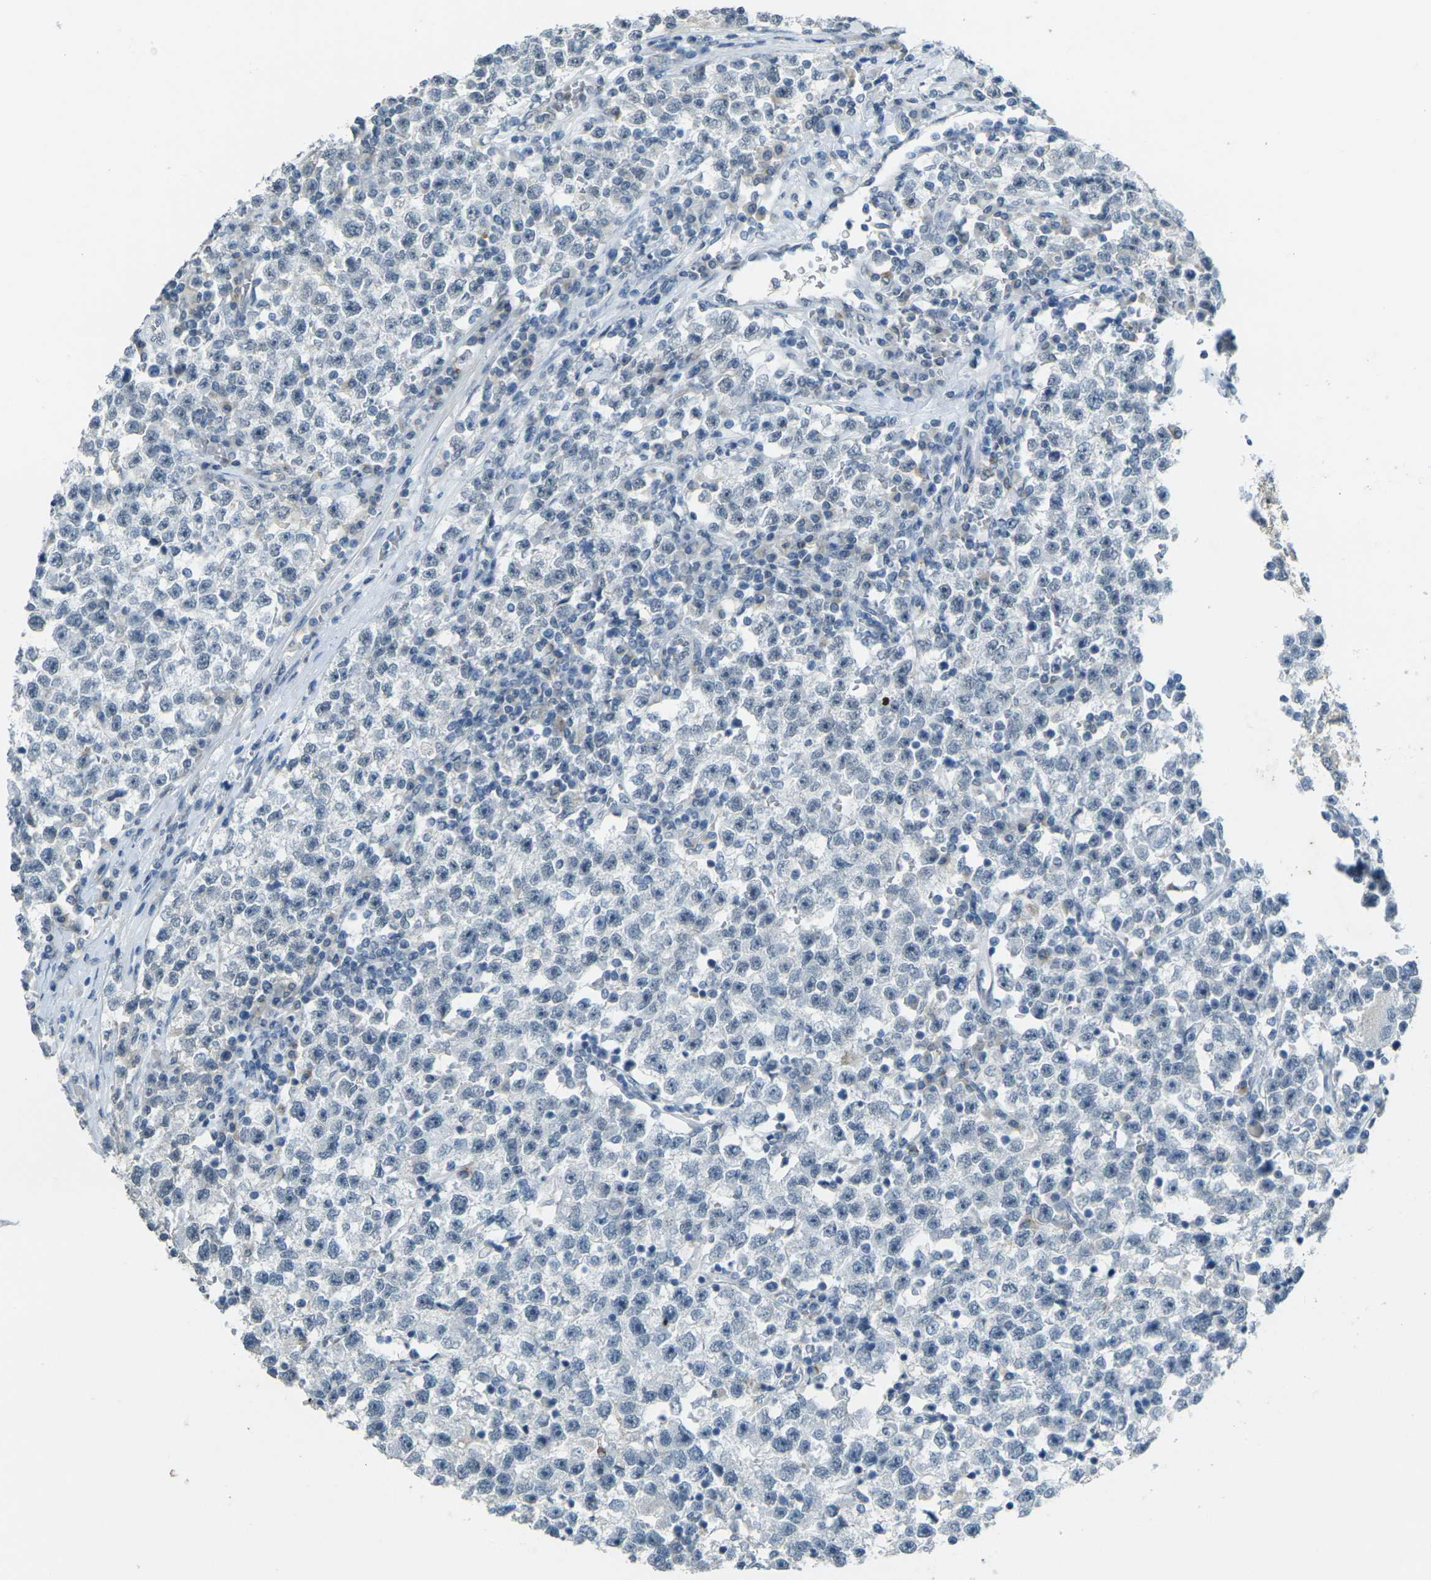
{"staining": {"intensity": "negative", "quantity": "none", "location": "none"}, "tissue": "testis cancer", "cell_type": "Tumor cells", "image_type": "cancer", "snomed": [{"axis": "morphology", "description": "Seminoma, NOS"}, {"axis": "topography", "description": "Testis"}], "caption": "A micrograph of human testis seminoma is negative for staining in tumor cells.", "gene": "SPTBN2", "patient": {"sex": "male", "age": 22}}